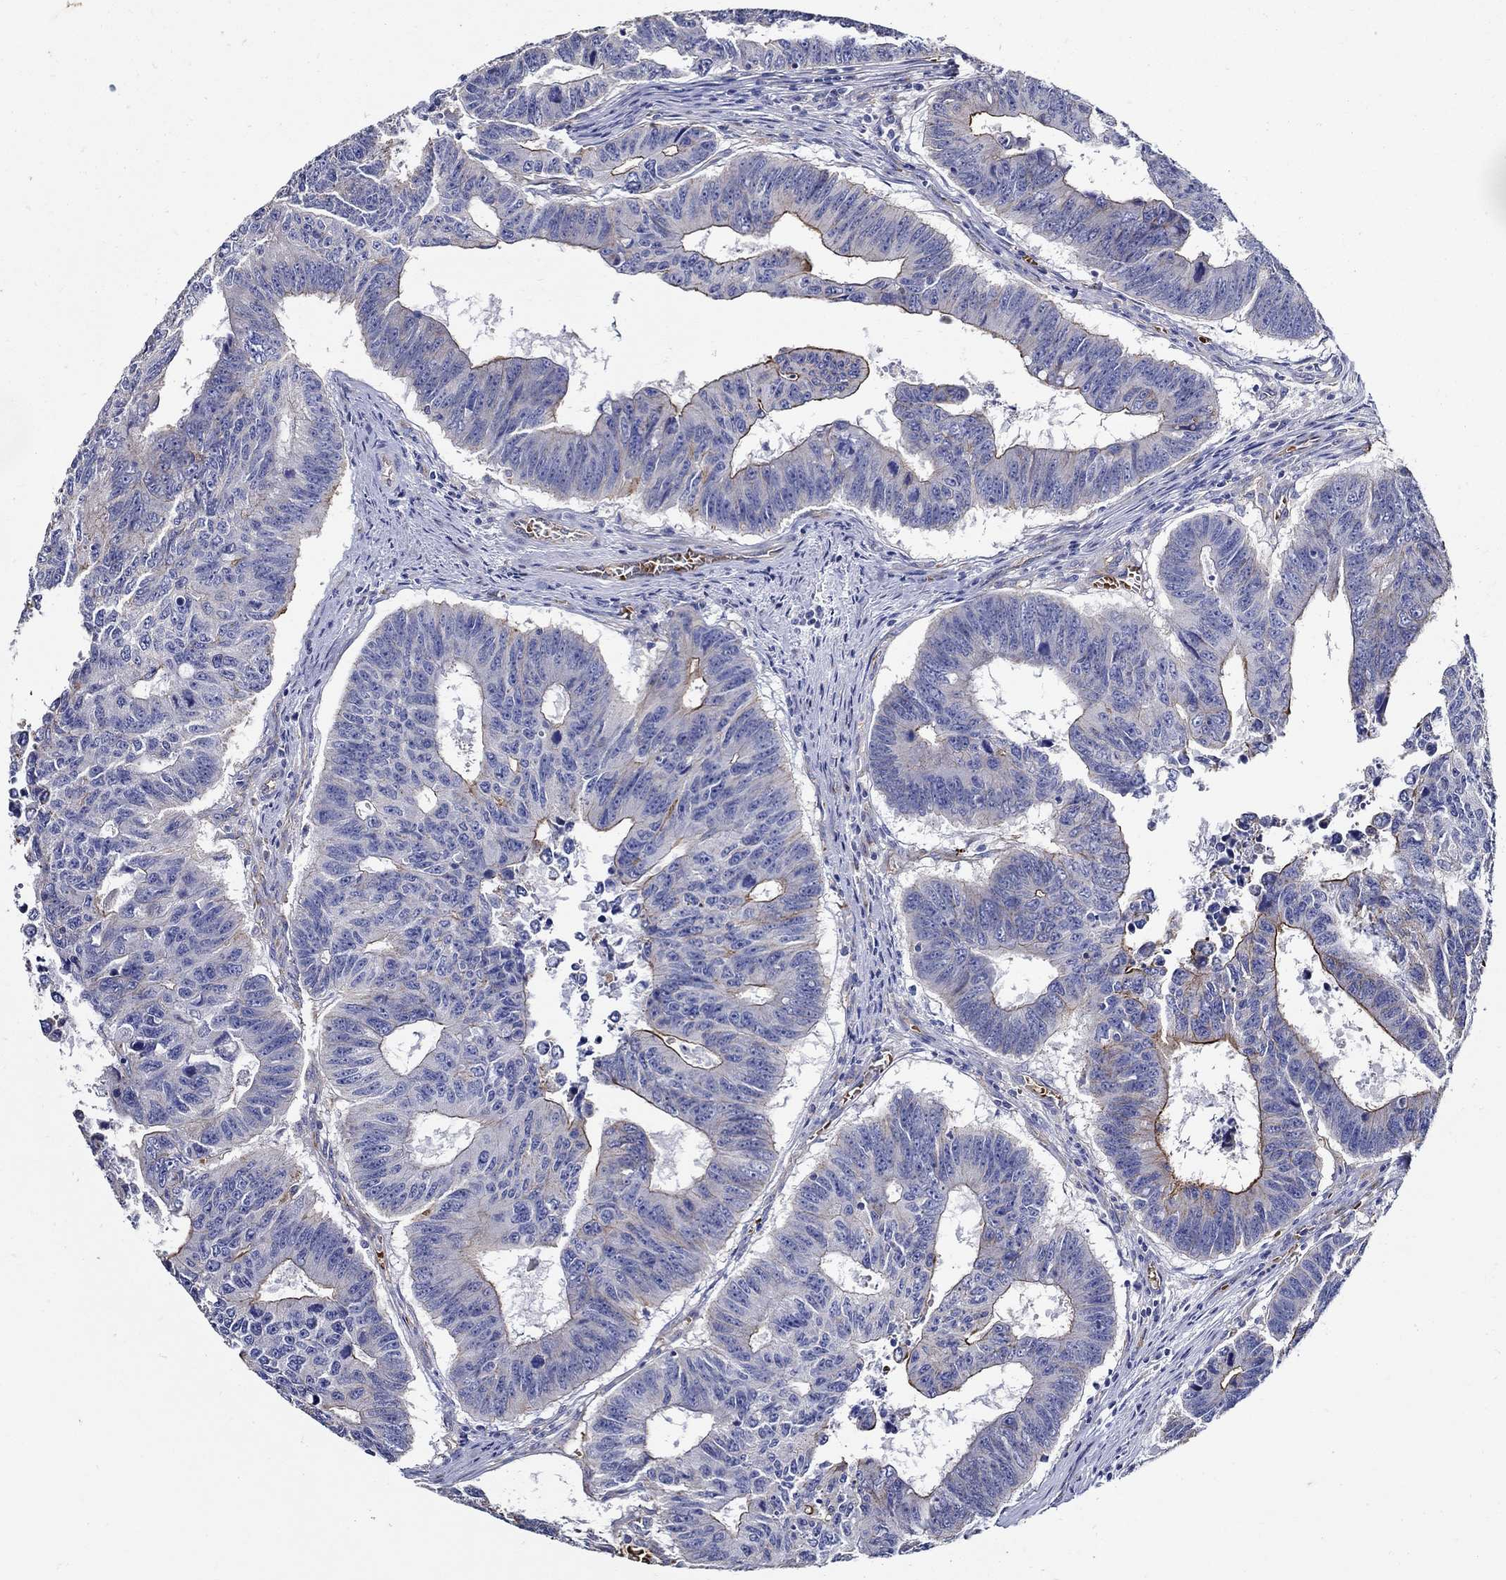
{"staining": {"intensity": "strong", "quantity": ">75%", "location": "cytoplasmic/membranous"}, "tissue": "colorectal cancer", "cell_type": "Tumor cells", "image_type": "cancer", "snomed": [{"axis": "morphology", "description": "Adenocarcinoma, NOS"}, {"axis": "topography", "description": "Appendix"}, {"axis": "topography", "description": "Colon"}, {"axis": "topography", "description": "Cecum"}, {"axis": "topography", "description": "Colon asc"}], "caption": "Colorectal cancer (adenocarcinoma) stained for a protein (brown) shows strong cytoplasmic/membranous positive expression in approximately >75% of tumor cells.", "gene": "APBB3", "patient": {"sex": "female", "age": 85}}